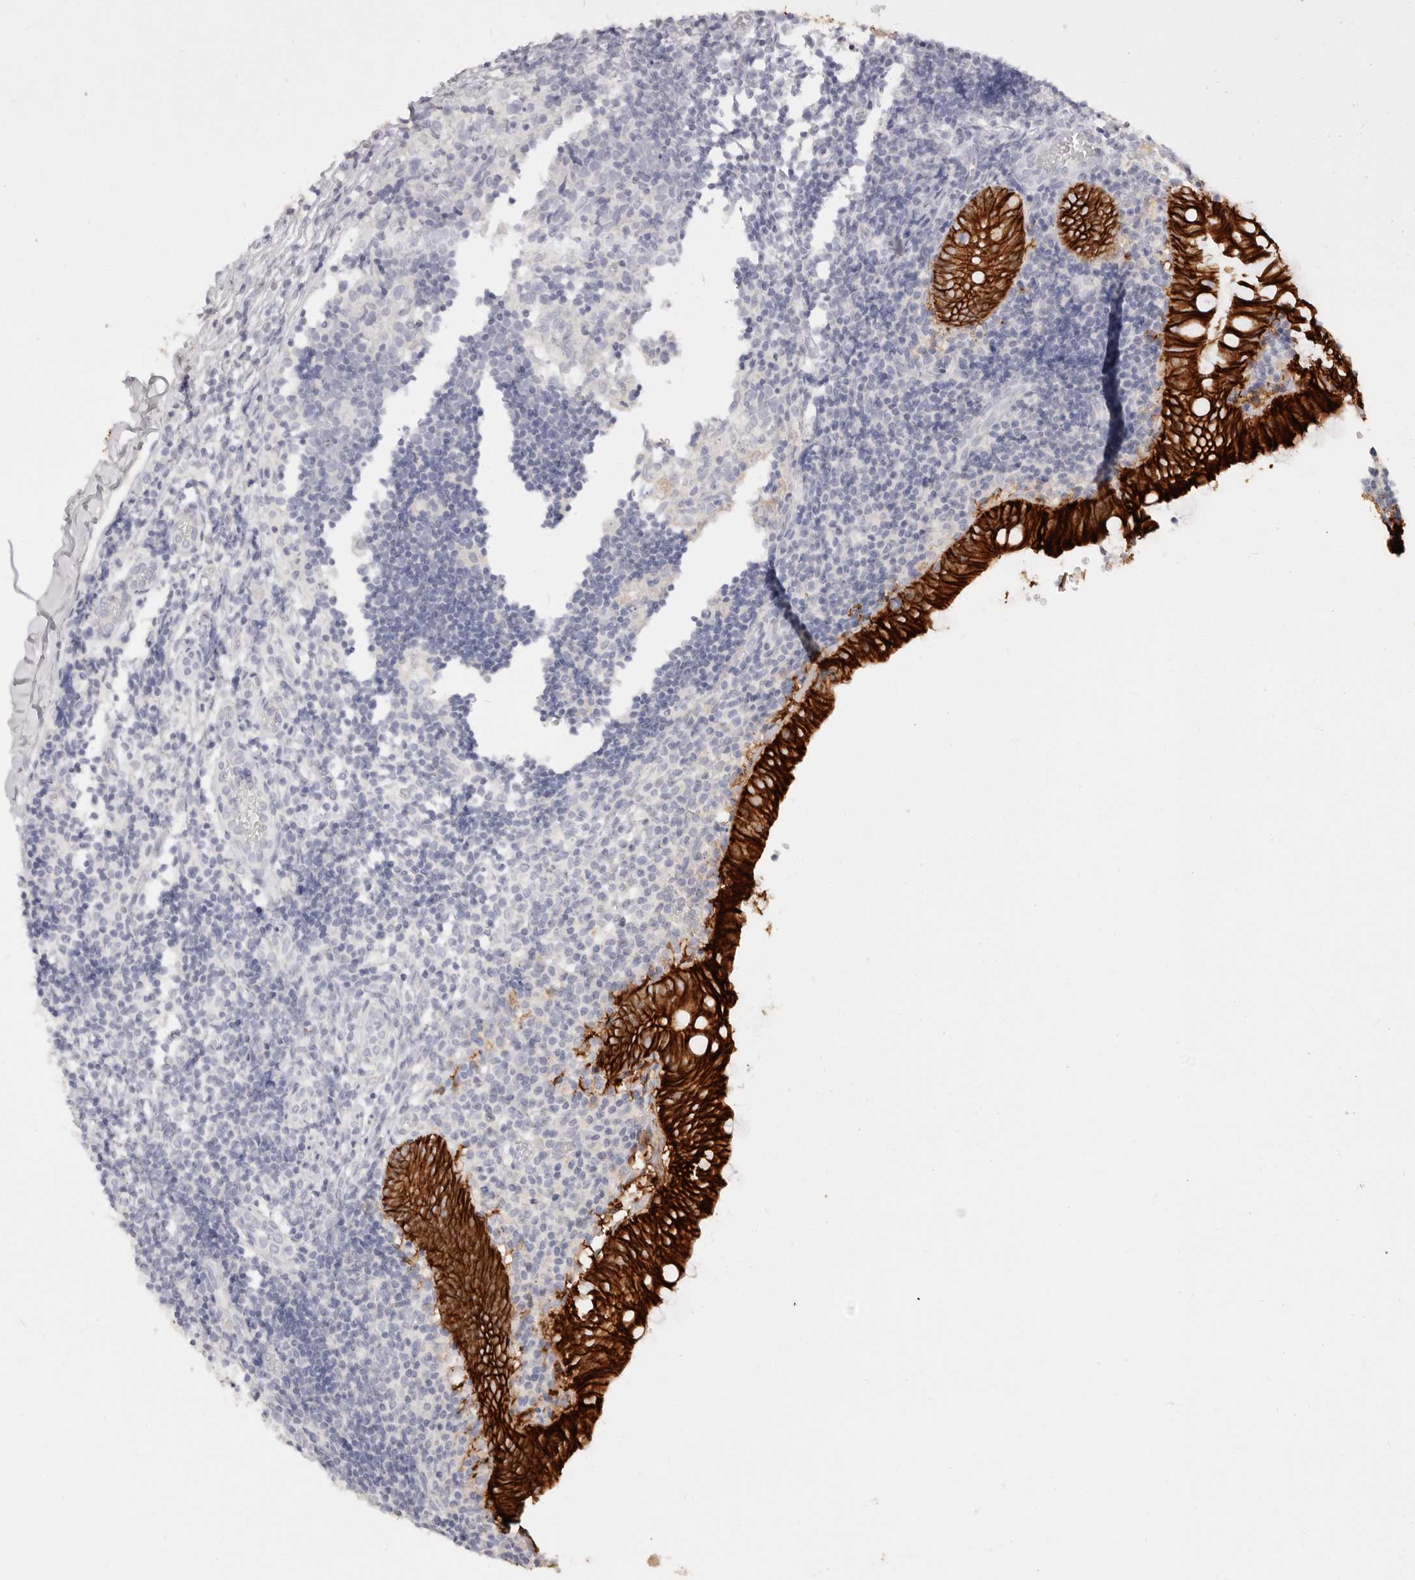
{"staining": {"intensity": "strong", "quantity": ">75%", "location": "cytoplasmic/membranous"}, "tissue": "appendix", "cell_type": "Glandular cells", "image_type": "normal", "snomed": [{"axis": "morphology", "description": "Normal tissue, NOS"}, {"axis": "topography", "description": "Appendix"}], "caption": "A brown stain shows strong cytoplasmic/membranous staining of a protein in glandular cells of normal appendix. The staining was performed using DAB, with brown indicating positive protein expression. Nuclei are stained blue with hematoxylin.", "gene": "EPCAM", "patient": {"sex": "male", "age": 8}}